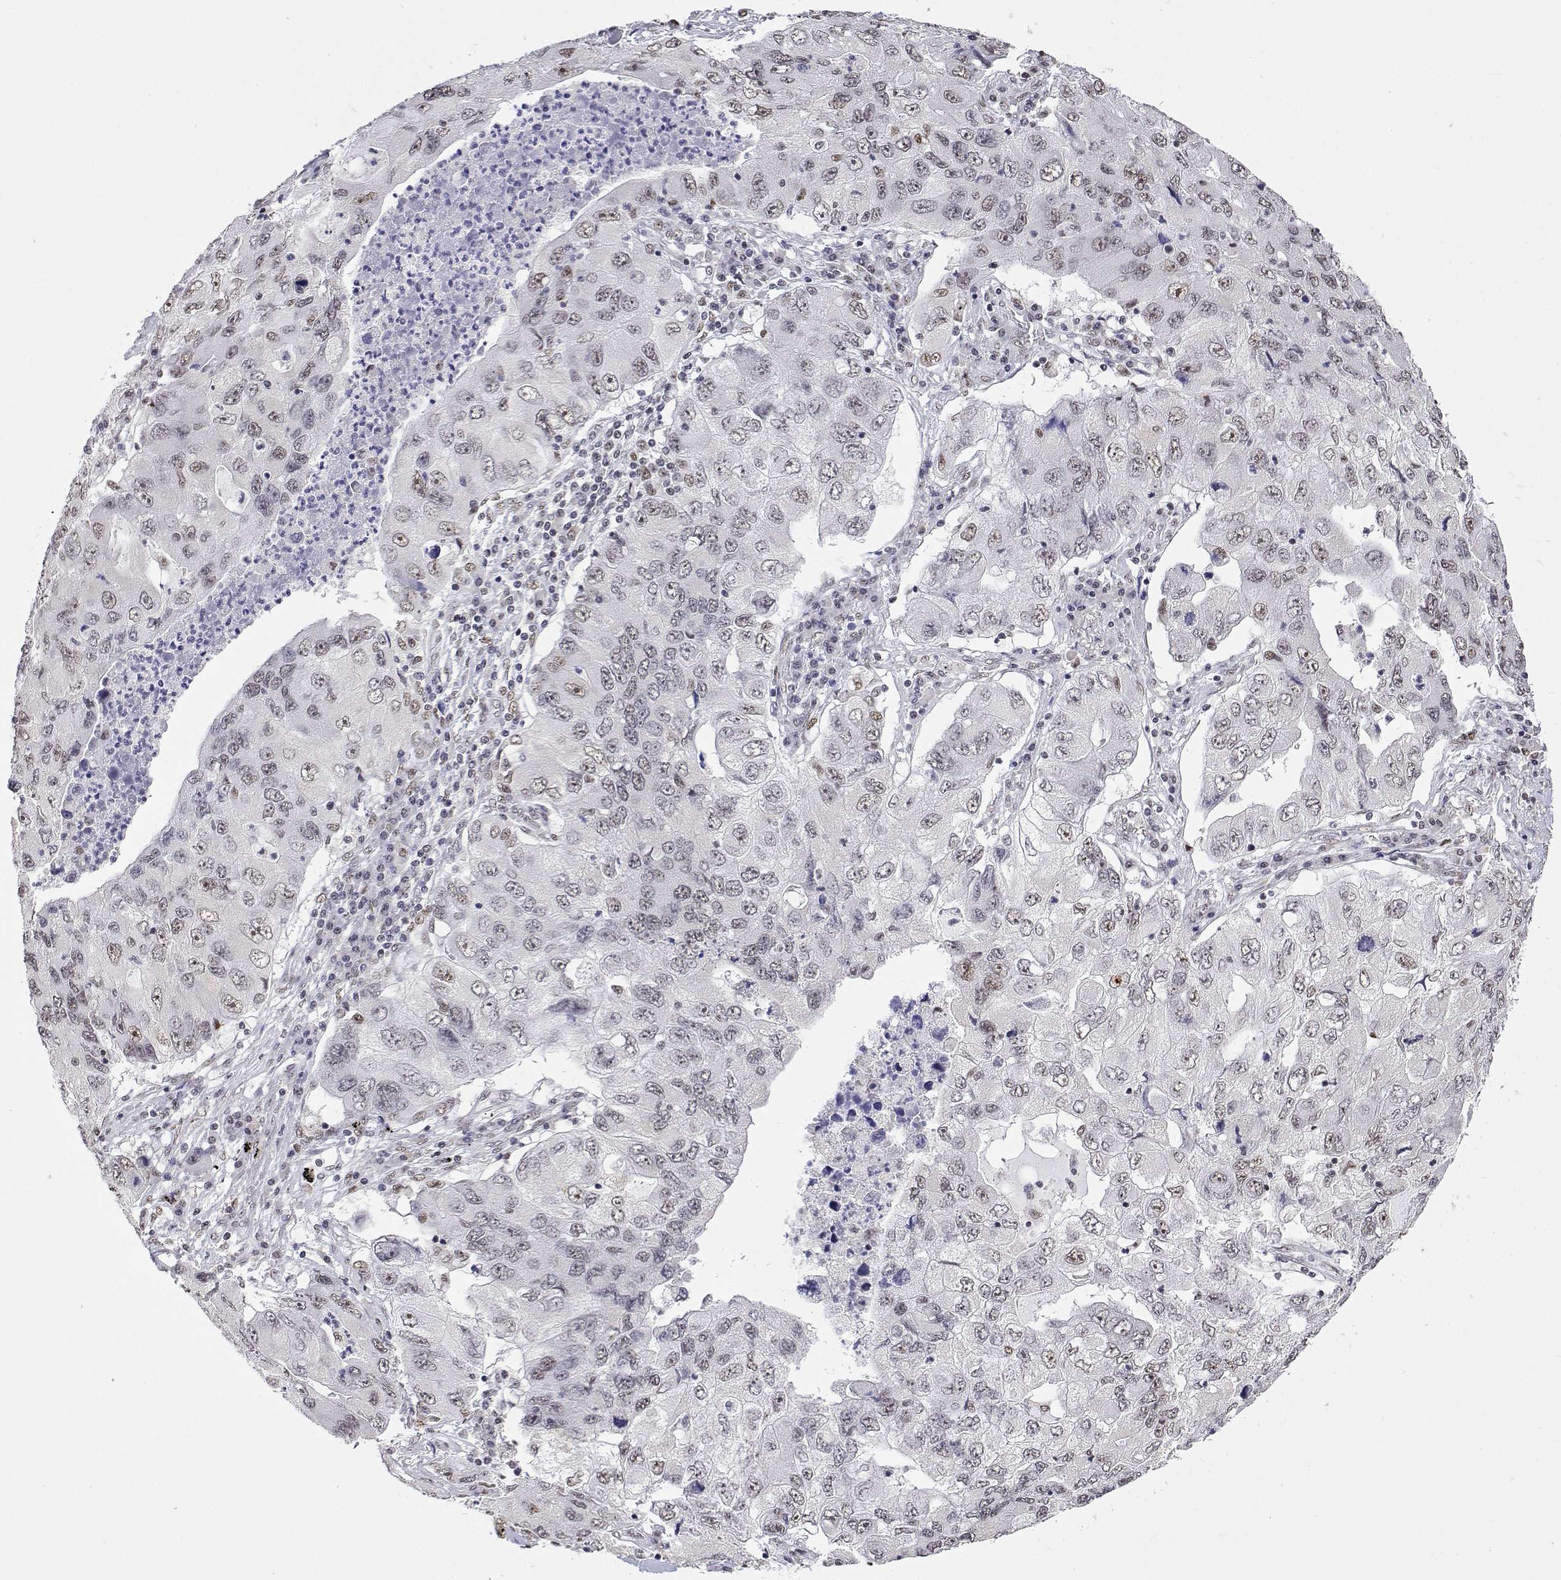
{"staining": {"intensity": "weak", "quantity": ">75%", "location": "nuclear"}, "tissue": "lung cancer", "cell_type": "Tumor cells", "image_type": "cancer", "snomed": [{"axis": "morphology", "description": "Adenocarcinoma, NOS"}, {"axis": "morphology", "description": "Adenocarcinoma, metastatic, NOS"}, {"axis": "topography", "description": "Lymph node"}, {"axis": "topography", "description": "Lung"}], "caption": "Lung metastatic adenocarcinoma stained for a protein (brown) shows weak nuclear positive expression in about >75% of tumor cells.", "gene": "ADAR", "patient": {"sex": "female", "age": 54}}